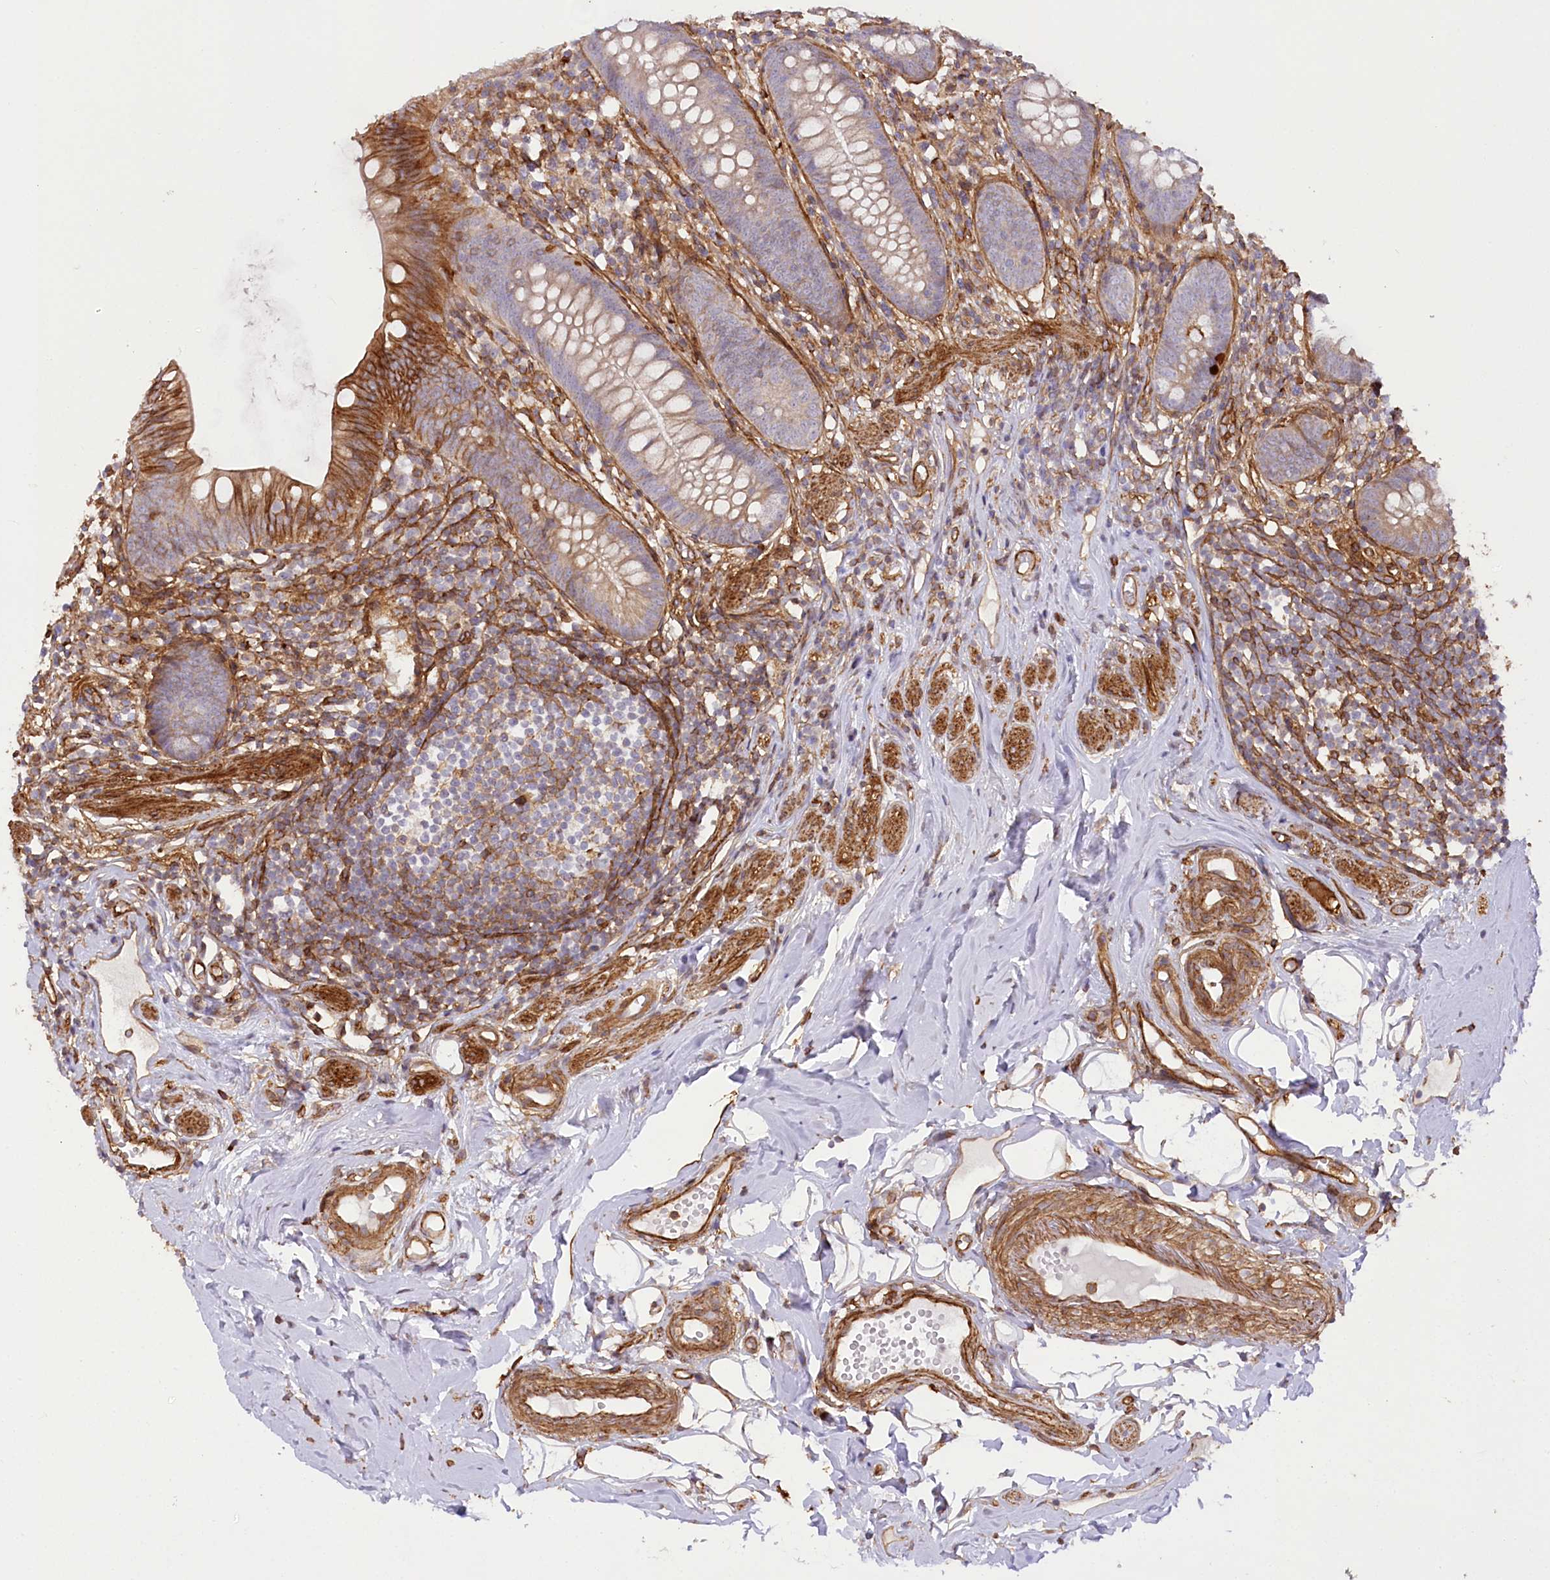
{"staining": {"intensity": "moderate", "quantity": ">75%", "location": "cytoplasmic/membranous"}, "tissue": "appendix", "cell_type": "Glandular cells", "image_type": "normal", "snomed": [{"axis": "morphology", "description": "Normal tissue, NOS"}, {"axis": "topography", "description": "Appendix"}], "caption": "This photomicrograph displays IHC staining of normal appendix, with medium moderate cytoplasmic/membranous staining in approximately >75% of glandular cells.", "gene": "SYNPO2", "patient": {"sex": "female", "age": 62}}